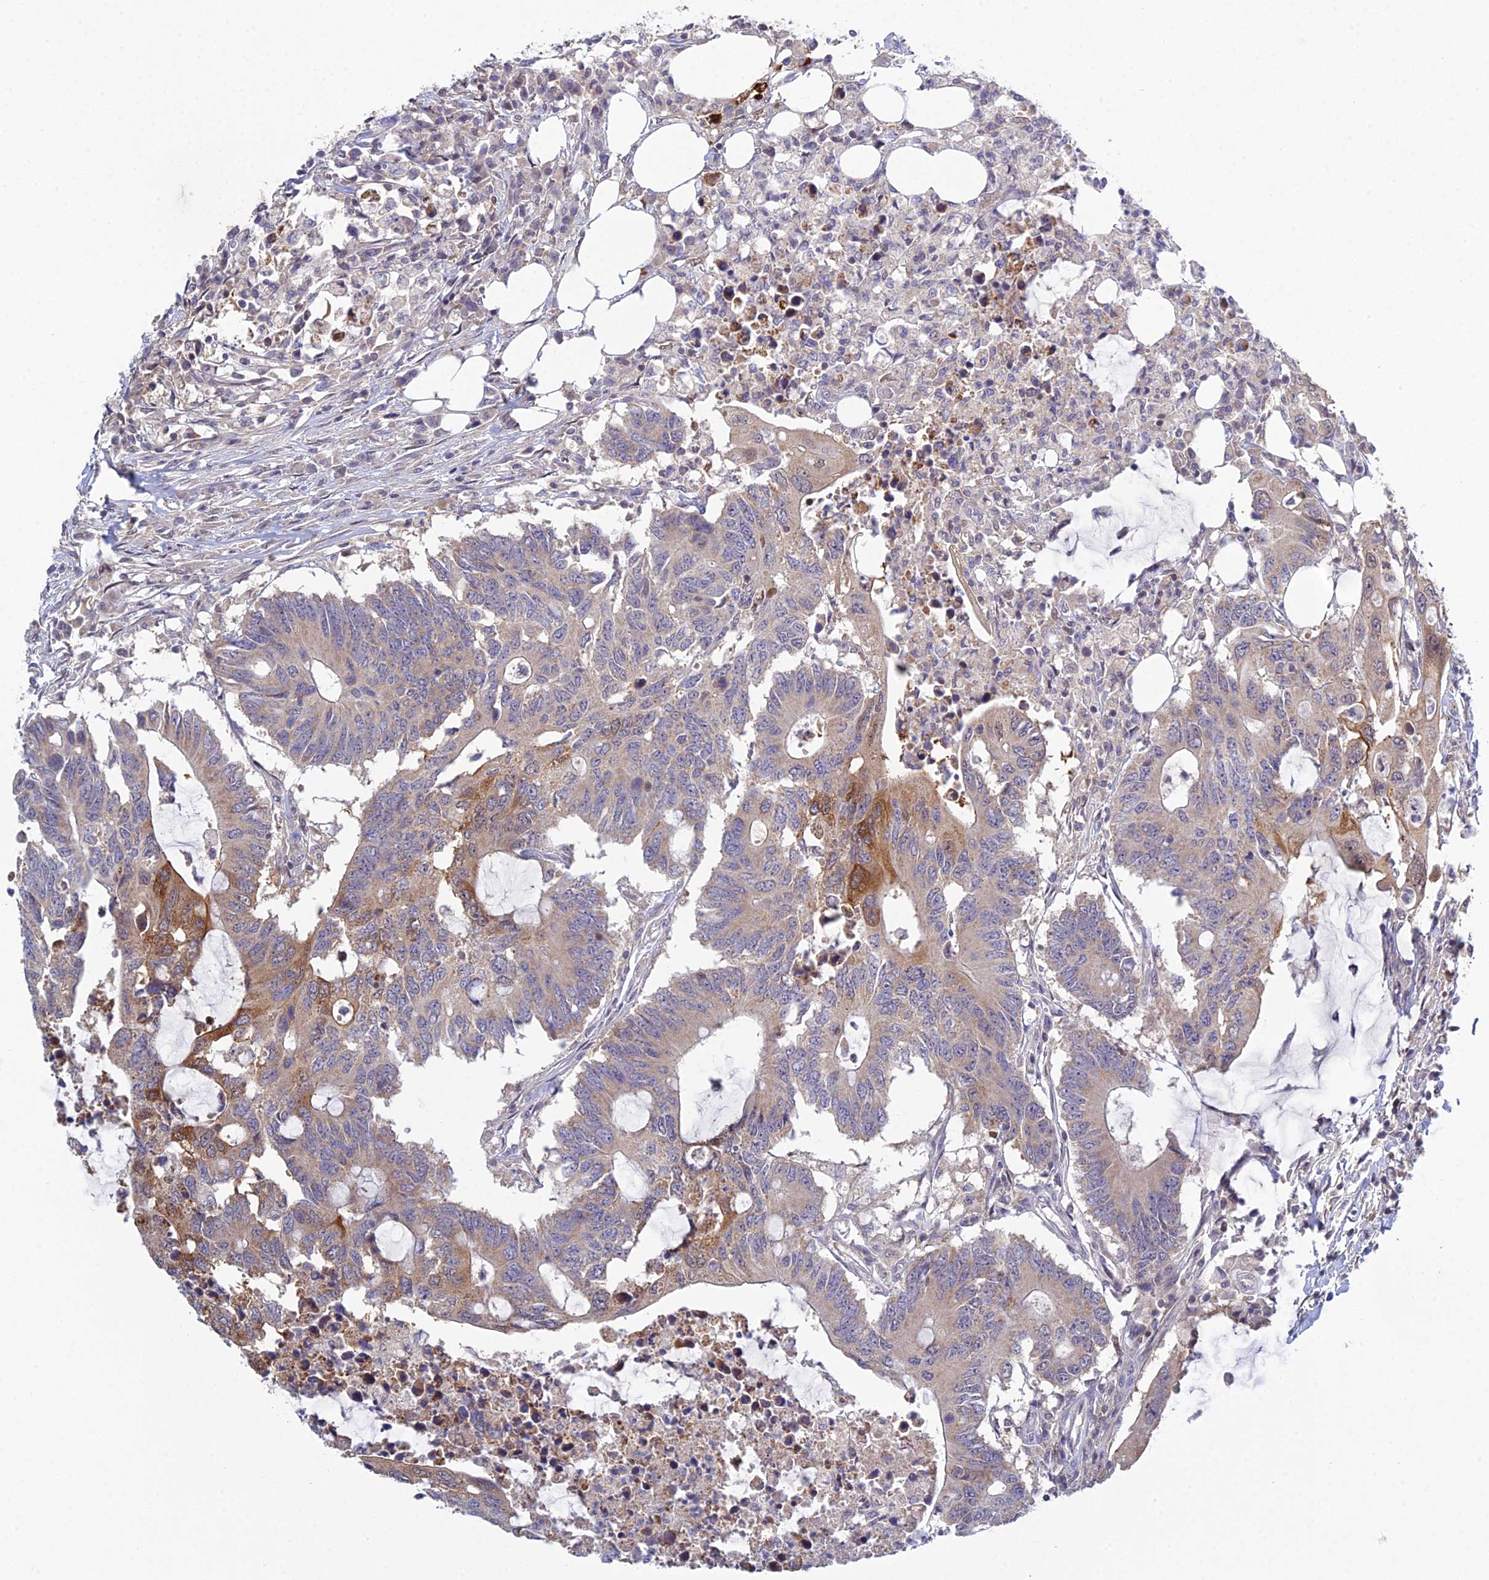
{"staining": {"intensity": "moderate", "quantity": "<25%", "location": "cytoplasmic/membranous"}, "tissue": "colorectal cancer", "cell_type": "Tumor cells", "image_type": "cancer", "snomed": [{"axis": "morphology", "description": "Adenocarcinoma, NOS"}, {"axis": "topography", "description": "Colon"}], "caption": "Colorectal cancer tissue reveals moderate cytoplasmic/membranous positivity in about <25% of tumor cells The staining was performed using DAB, with brown indicating positive protein expression. Nuclei are stained blue with hematoxylin.", "gene": "ELOA2", "patient": {"sex": "male", "age": 71}}